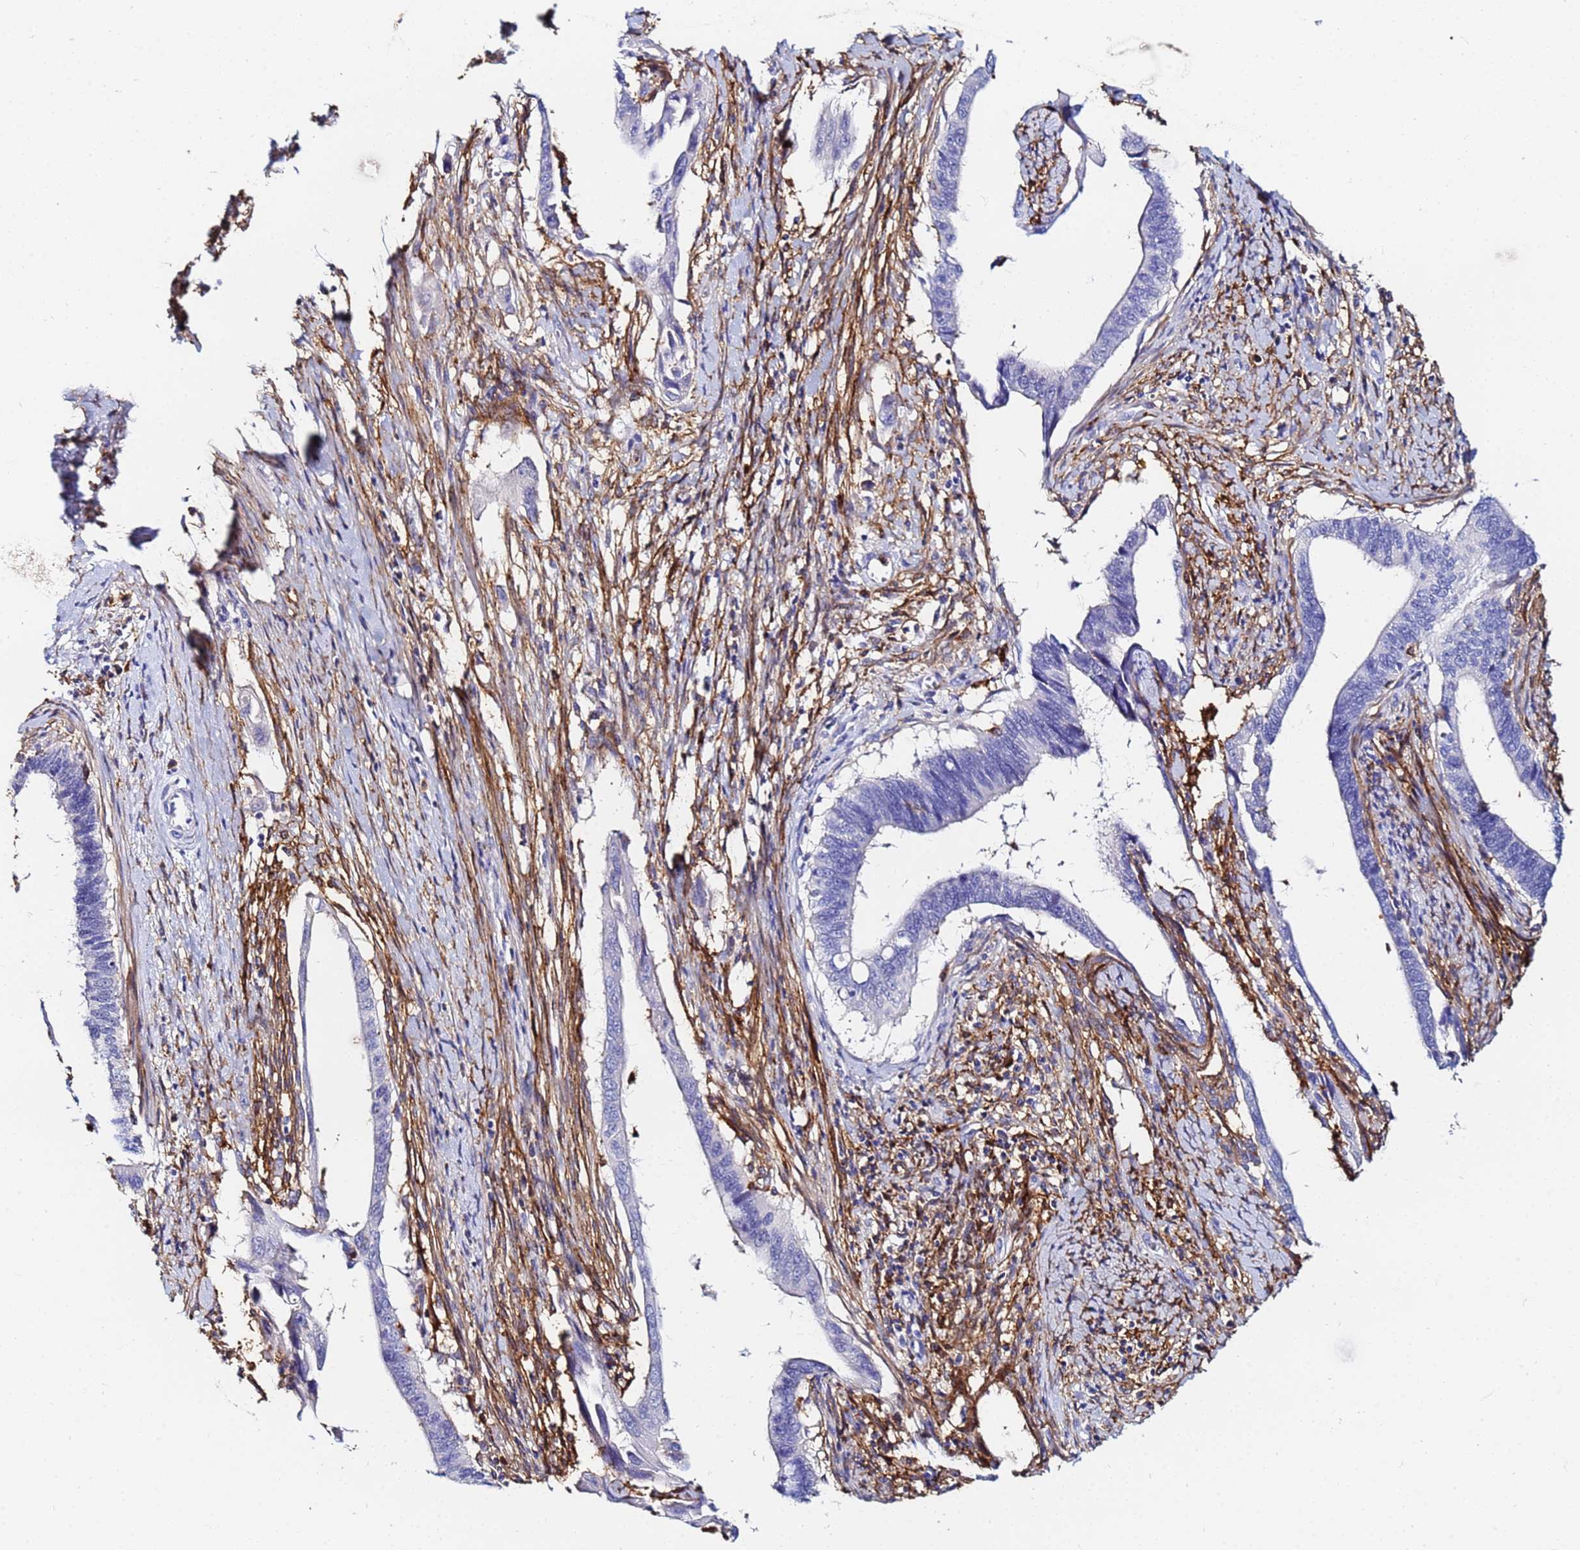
{"staining": {"intensity": "negative", "quantity": "none", "location": "none"}, "tissue": "cervical cancer", "cell_type": "Tumor cells", "image_type": "cancer", "snomed": [{"axis": "morphology", "description": "Adenocarcinoma, NOS"}, {"axis": "topography", "description": "Cervix"}], "caption": "An immunohistochemistry (IHC) histopathology image of cervical cancer is shown. There is no staining in tumor cells of cervical cancer. (Immunohistochemistry (ihc), brightfield microscopy, high magnification).", "gene": "BASP1", "patient": {"sex": "female", "age": 42}}